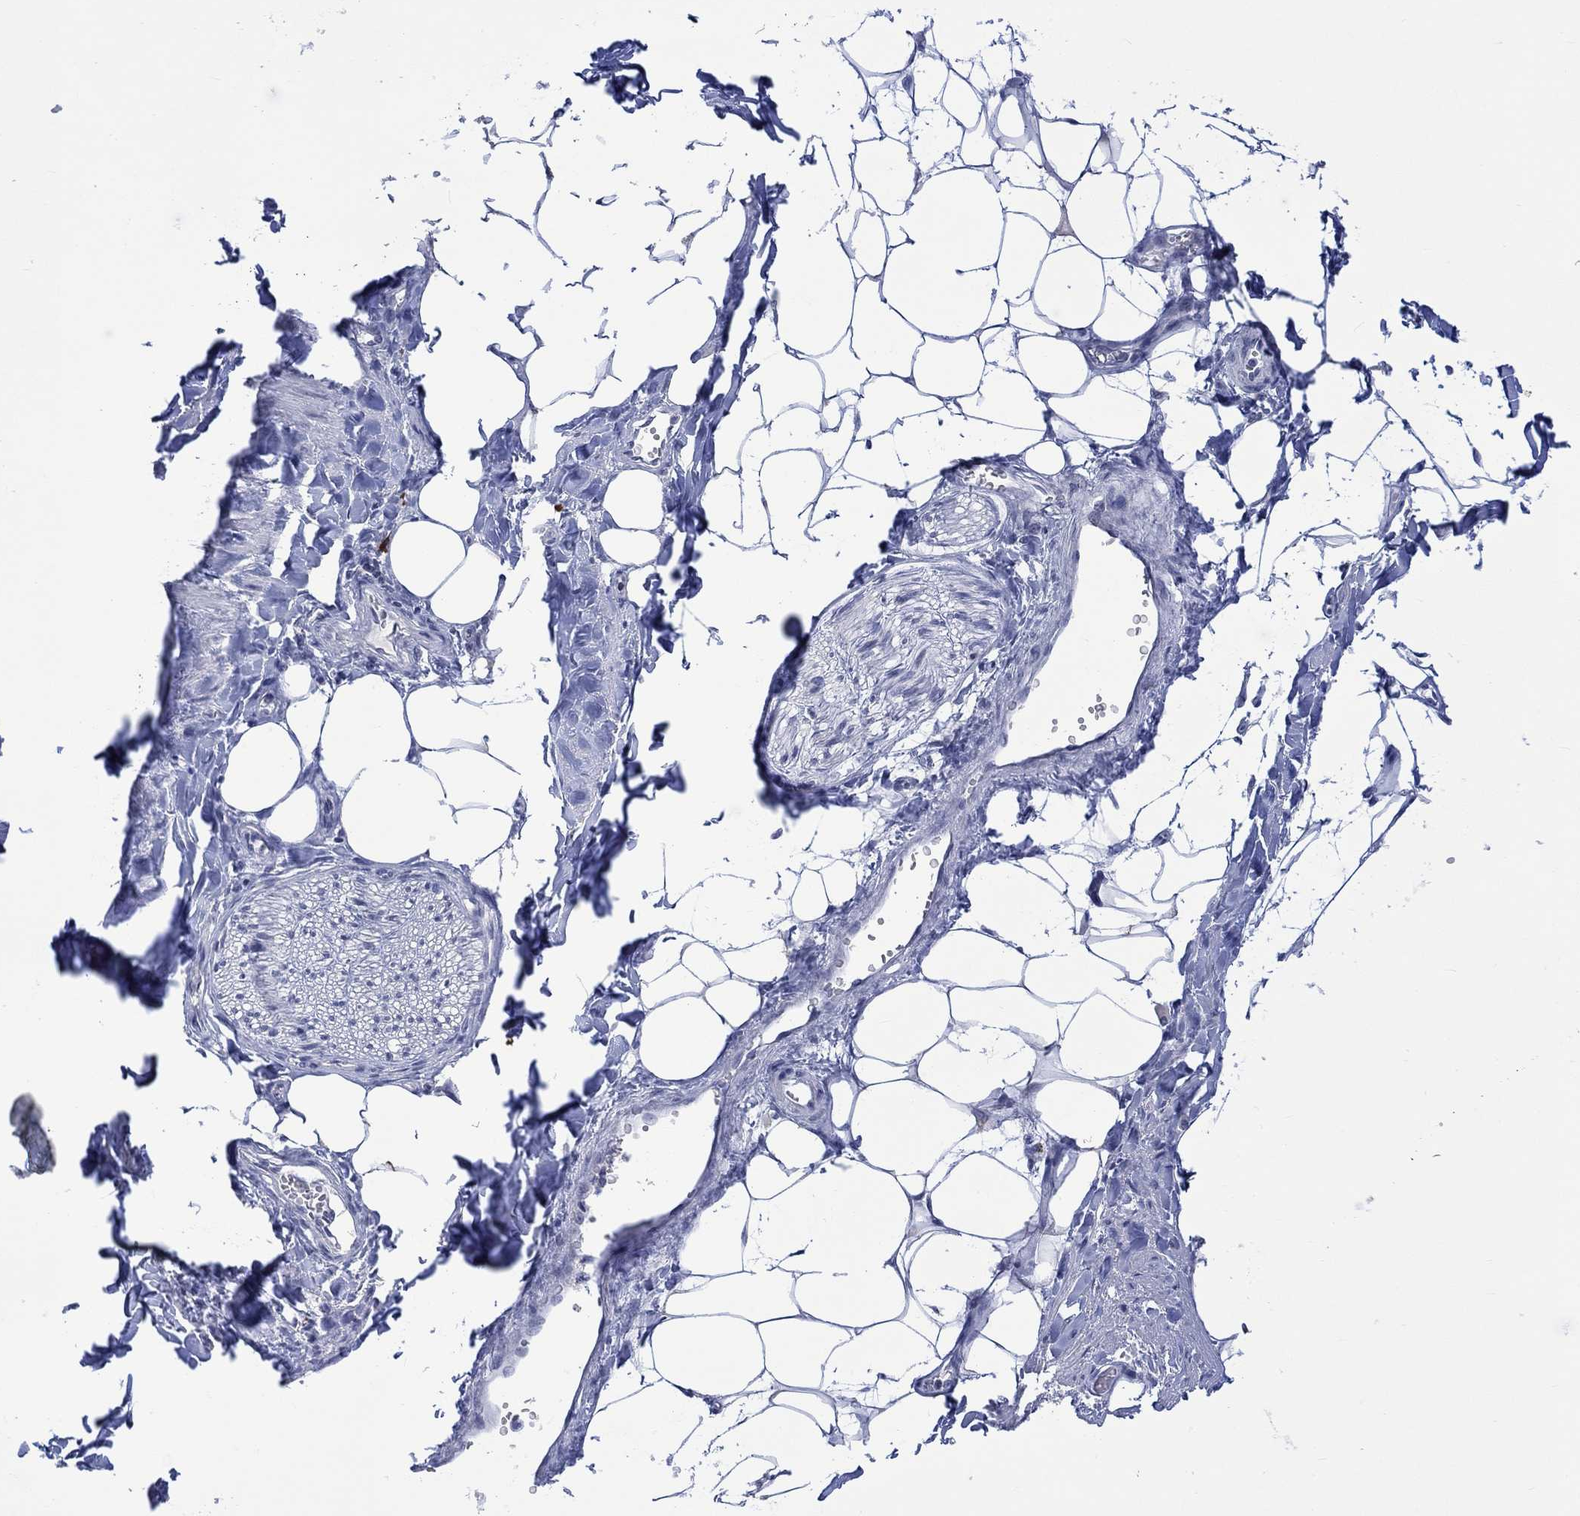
{"staining": {"intensity": "negative", "quantity": "none", "location": "none"}, "tissue": "adipose tissue", "cell_type": "Adipocytes", "image_type": "normal", "snomed": [{"axis": "morphology", "description": "Normal tissue, NOS"}, {"axis": "morphology", "description": "Carcinoid, malignant, NOS"}, {"axis": "topography", "description": "Small intestine"}, {"axis": "topography", "description": "Peripheral nerve tissue"}], "caption": "Immunohistochemistry of benign human adipose tissue exhibits no expression in adipocytes. (Brightfield microscopy of DAB immunohistochemistry (IHC) at high magnification).", "gene": "DCX", "patient": {"sex": "male", "age": 52}}